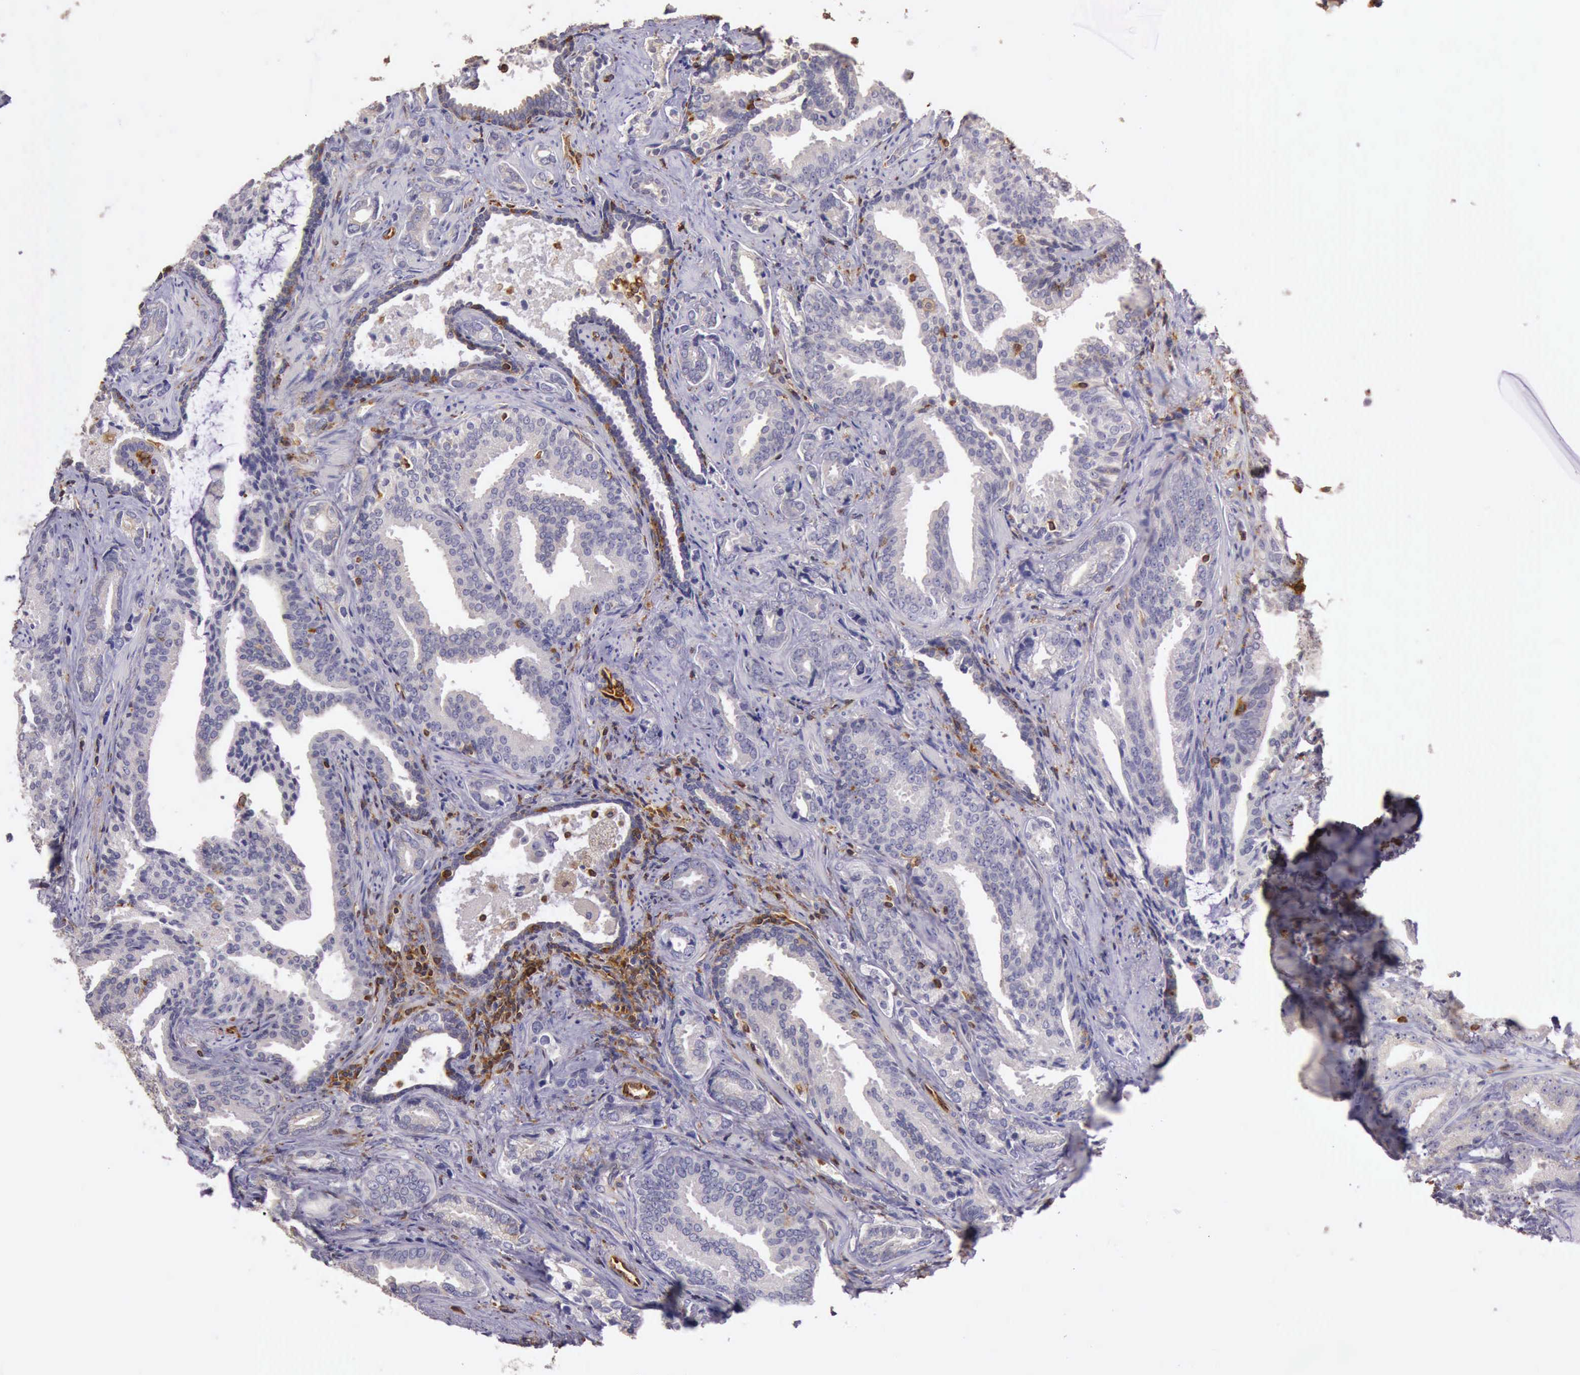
{"staining": {"intensity": "weak", "quantity": "<25%", "location": "cytoplasmic/membranous"}, "tissue": "prostate cancer", "cell_type": "Tumor cells", "image_type": "cancer", "snomed": [{"axis": "morphology", "description": "Adenocarcinoma, Medium grade"}, {"axis": "topography", "description": "Prostate"}], "caption": "Immunohistochemistry (IHC) histopathology image of human prostate adenocarcinoma (medium-grade) stained for a protein (brown), which shows no staining in tumor cells.", "gene": "ARHGAP4", "patient": {"sex": "male", "age": 67}}